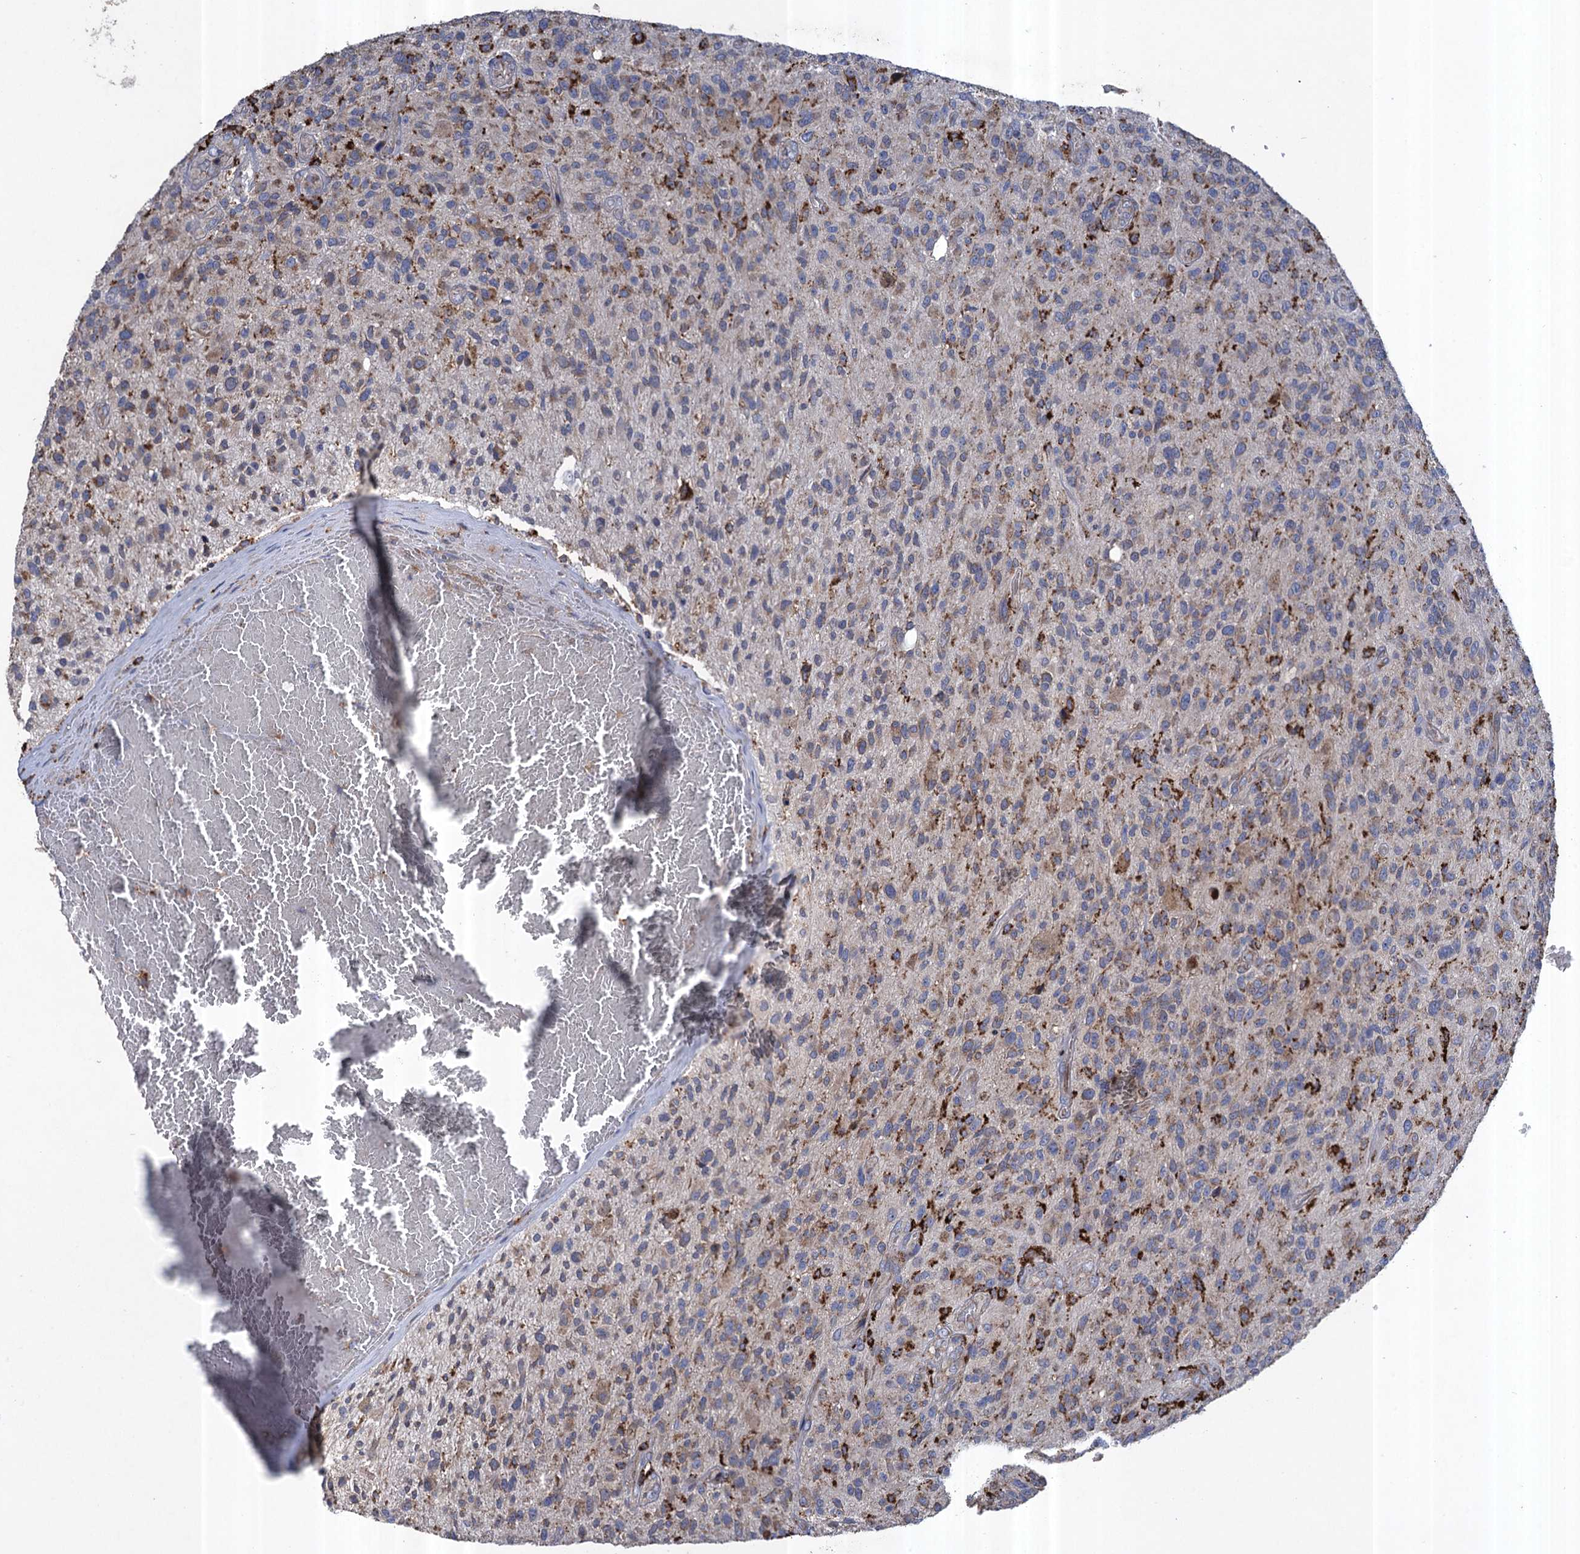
{"staining": {"intensity": "weak", "quantity": "<25%", "location": "cytoplasmic/membranous"}, "tissue": "glioma", "cell_type": "Tumor cells", "image_type": "cancer", "snomed": [{"axis": "morphology", "description": "Glioma, malignant, High grade"}, {"axis": "topography", "description": "Brain"}], "caption": "The image displays no significant staining in tumor cells of malignant glioma (high-grade).", "gene": "TXNDC11", "patient": {"sex": "male", "age": 47}}